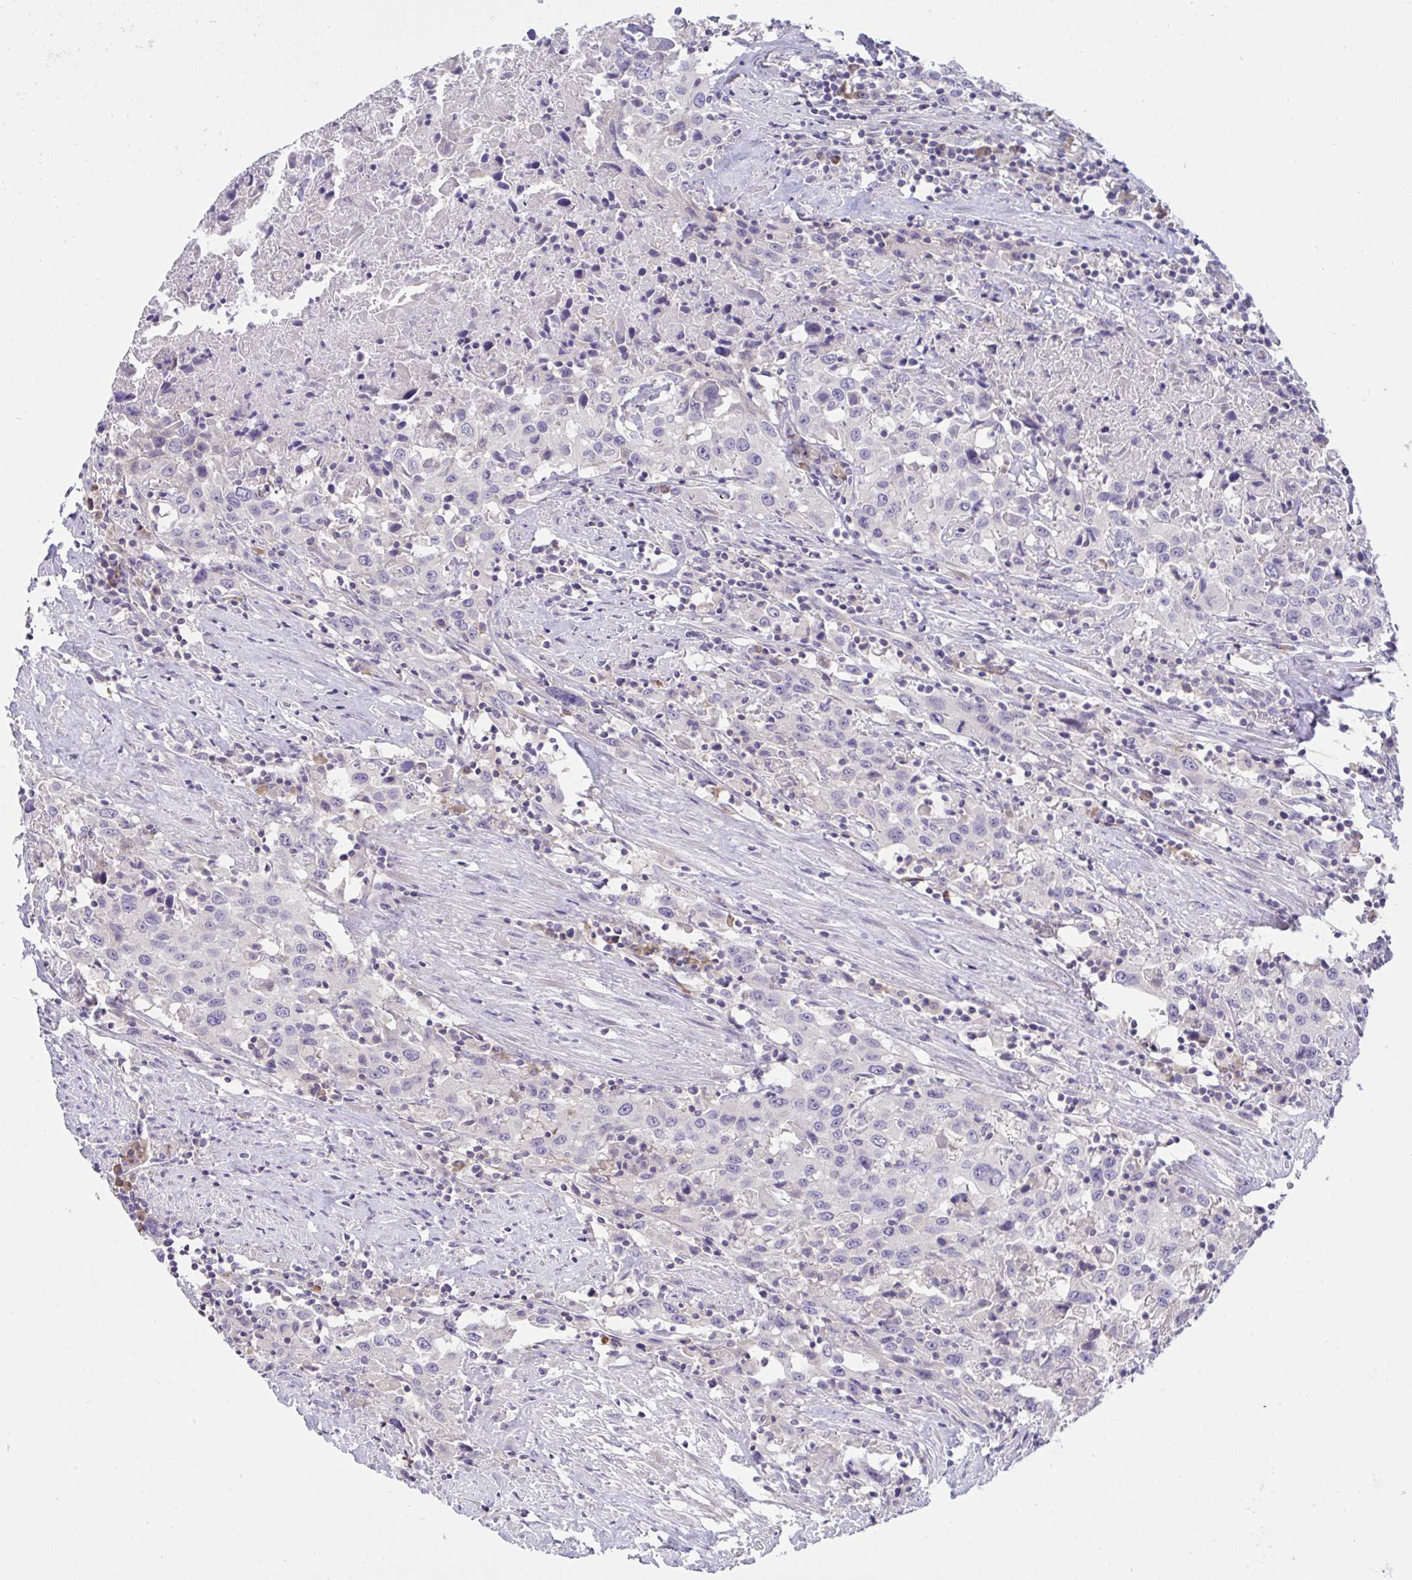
{"staining": {"intensity": "negative", "quantity": "none", "location": "none"}, "tissue": "urothelial cancer", "cell_type": "Tumor cells", "image_type": "cancer", "snomed": [{"axis": "morphology", "description": "Urothelial carcinoma, High grade"}, {"axis": "topography", "description": "Urinary bladder"}], "caption": "An image of urothelial carcinoma (high-grade) stained for a protein shows no brown staining in tumor cells. Brightfield microscopy of immunohistochemistry (IHC) stained with DAB (brown) and hematoxylin (blue), captured at high magnification.", "gene": "TMEM41A", "patient": {"sex": "male", "age": 61}}